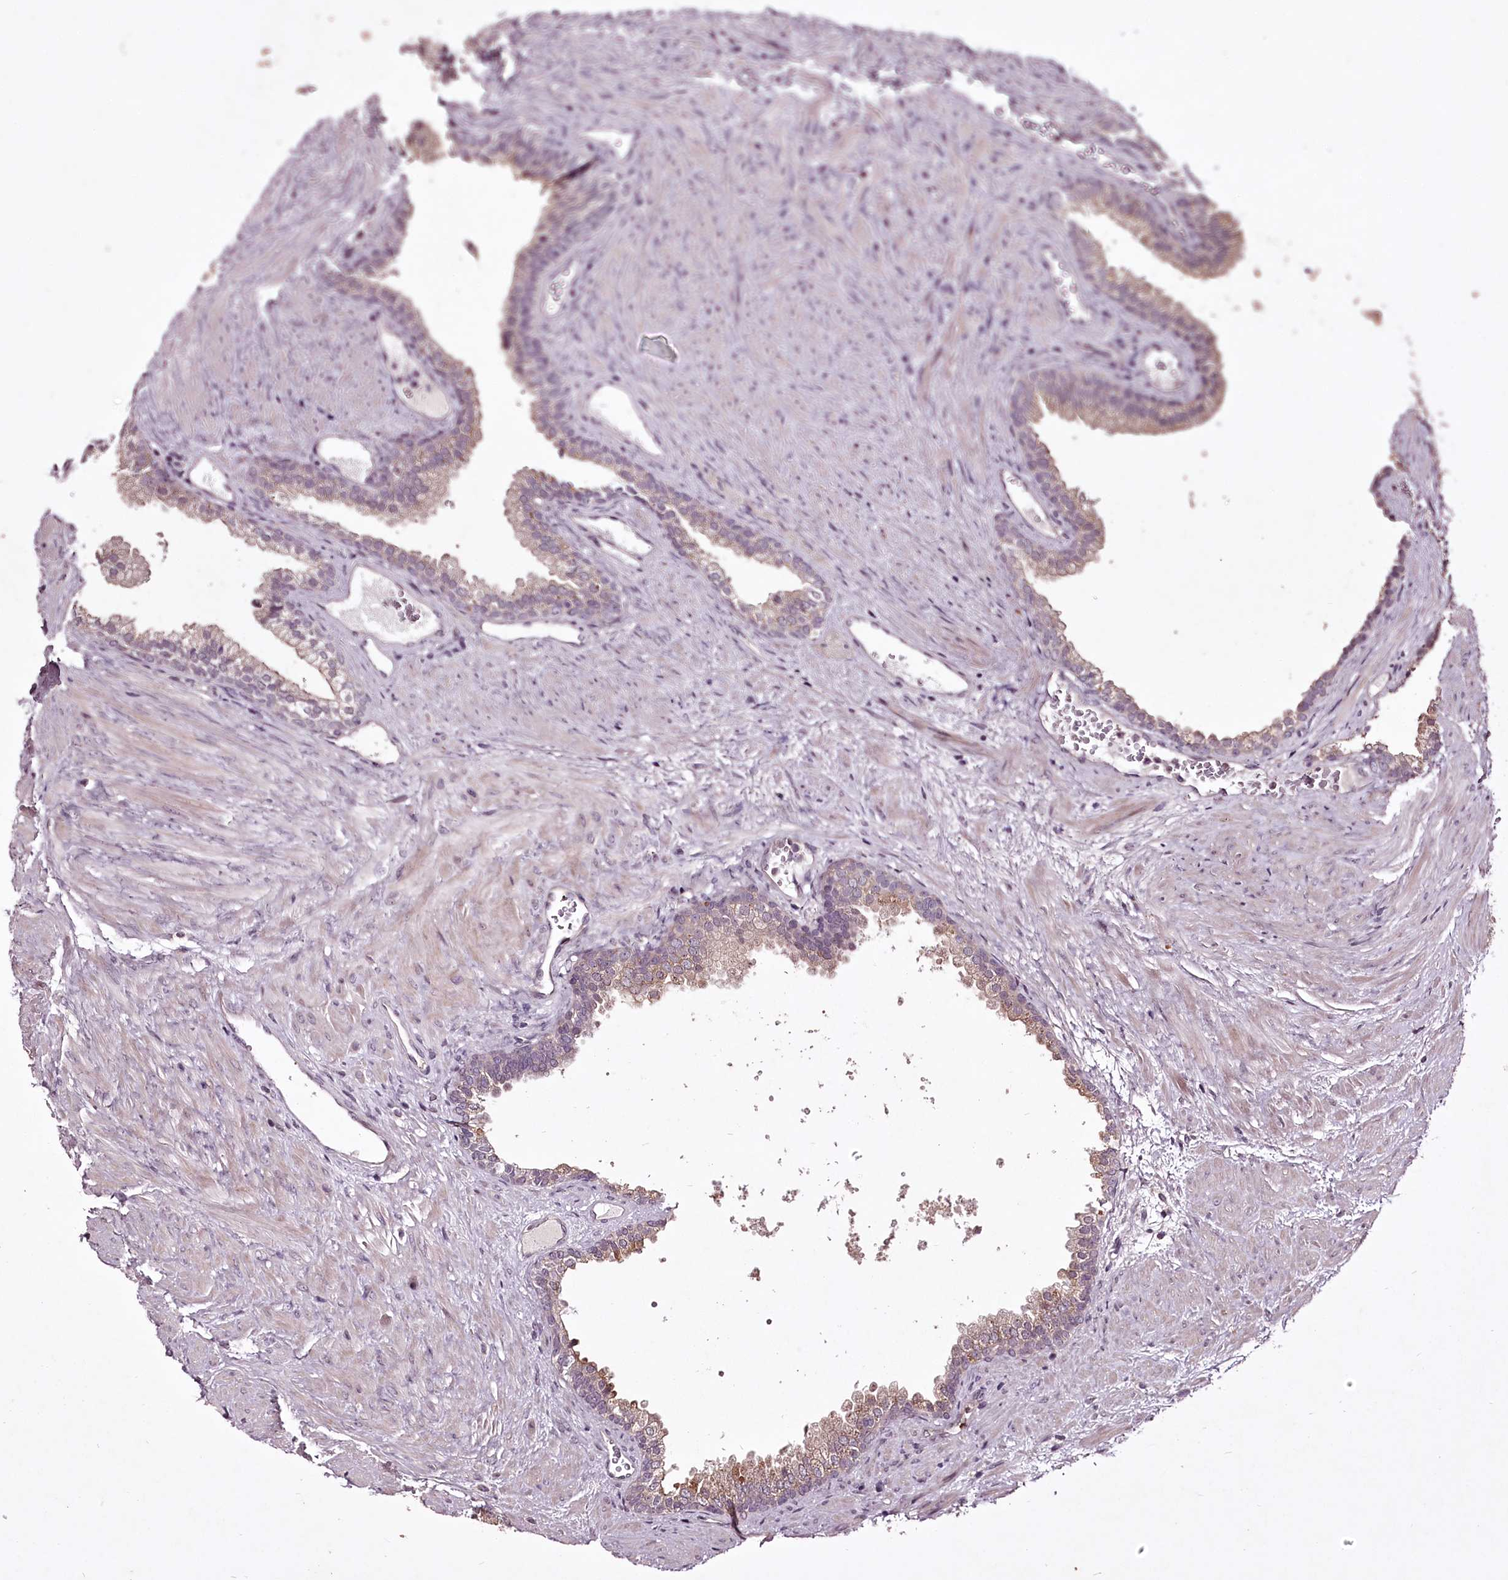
{"staining": {"intensity": "weak", "quantity": "25%-75%", "location": "cytoplasmic/membranous"}, "tissue": "prostate", "cell_type": "Glandular cells", "image_type": "normal", "snomed": [{"axis": "morphology", "description": "Normal tissue, NOS"}, {"axis": "topography", "description": "Prostate"}], "caption": "A brown stain labels weak cytoplasmic/membranous positivity of a protein in glandular cells of benign human prostate.", "gene": "ADRA1D", "patient": {"sex": "male", "age": 76}}